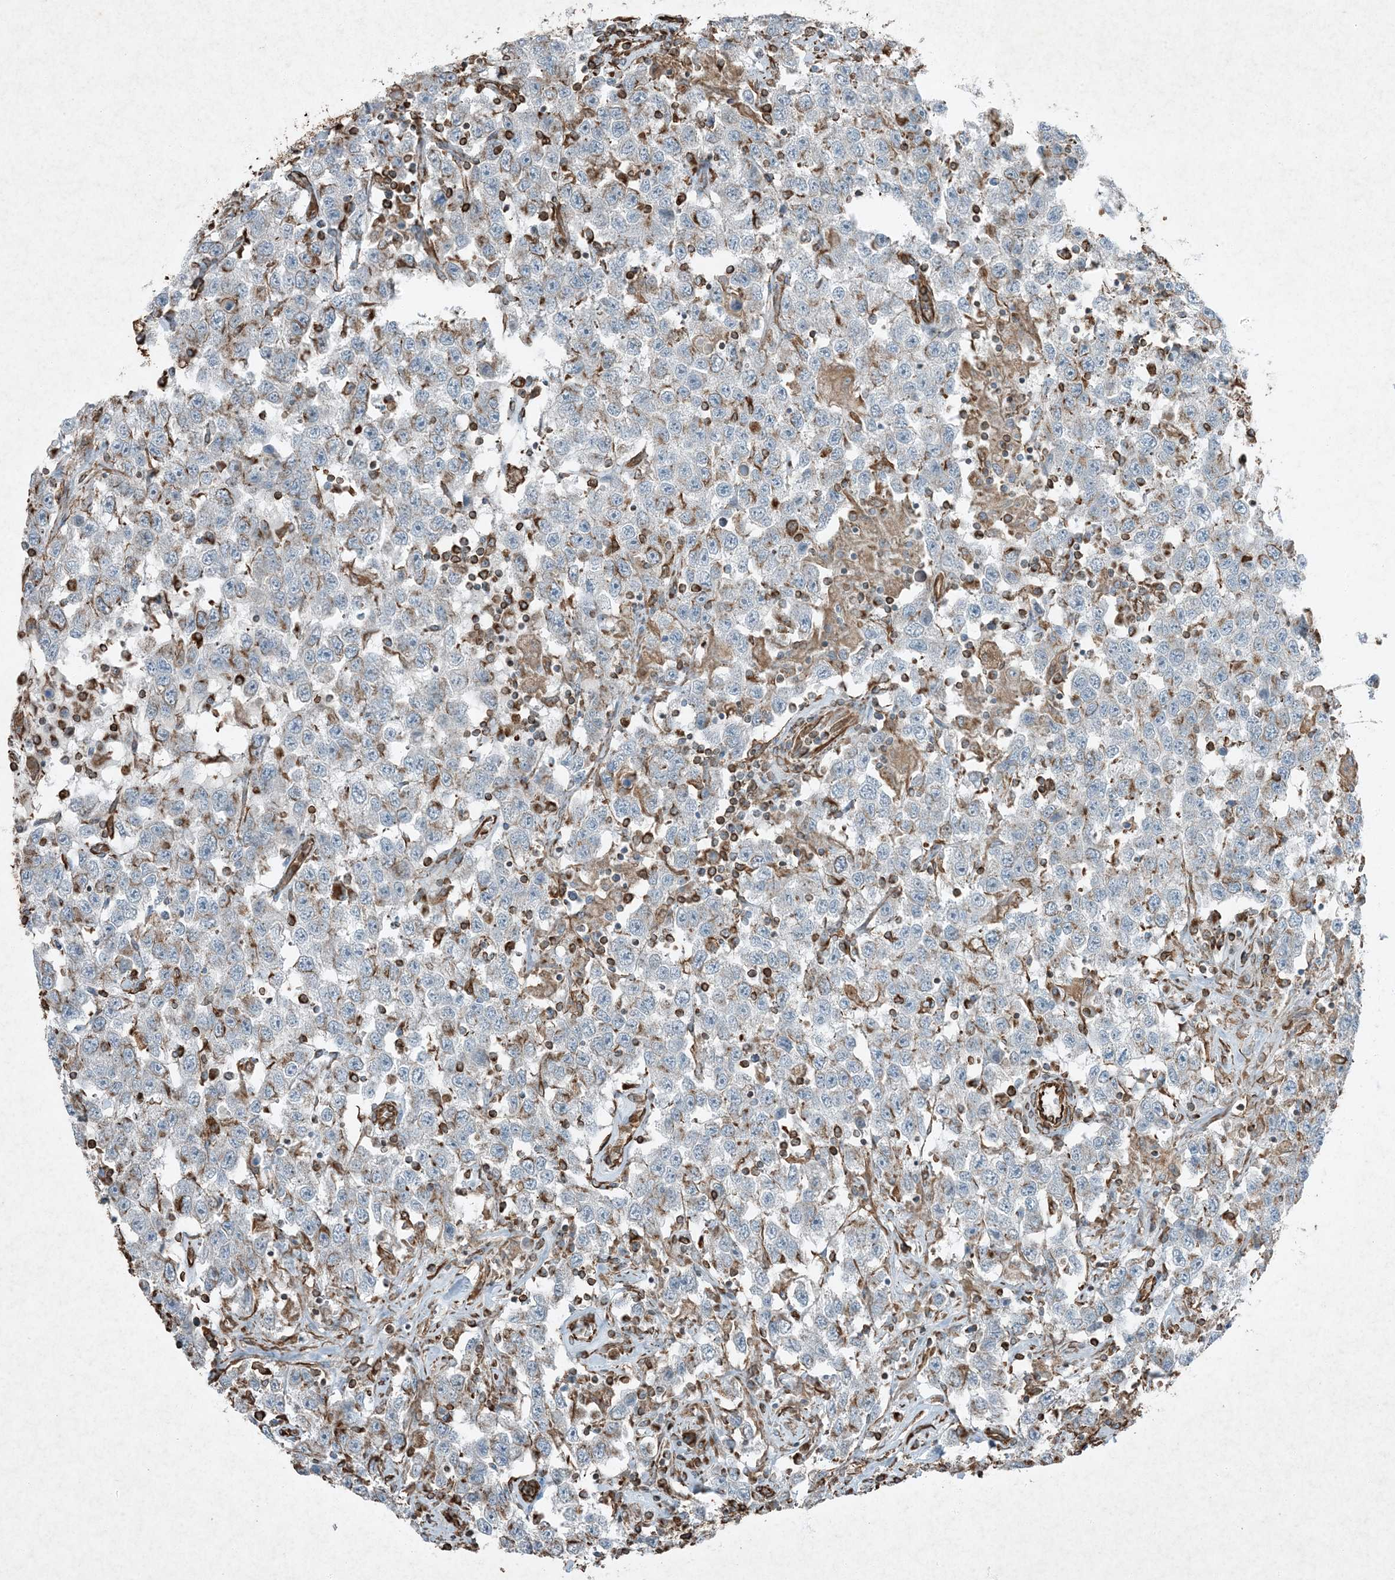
{"staining": {"intensity": "moderate", "quantity": "<25%", "location": "cytoplasmic/membranous"}, "tissue": "testis cancer", "cell_type": "Tumor cells", "image_type": "cancer", "snomed": [{"axis": "morphology", "description": "Seminoma, NOS"}, {"axis": "topography", "description": "Testis"}], "caption": "The immunohistochemical stain highlights moderate cytoplasmic/membranous expression in tumor cells of testis seminoma tissue.", "gene": "RYK", "patient": {"sex": "male", "age": 41}}